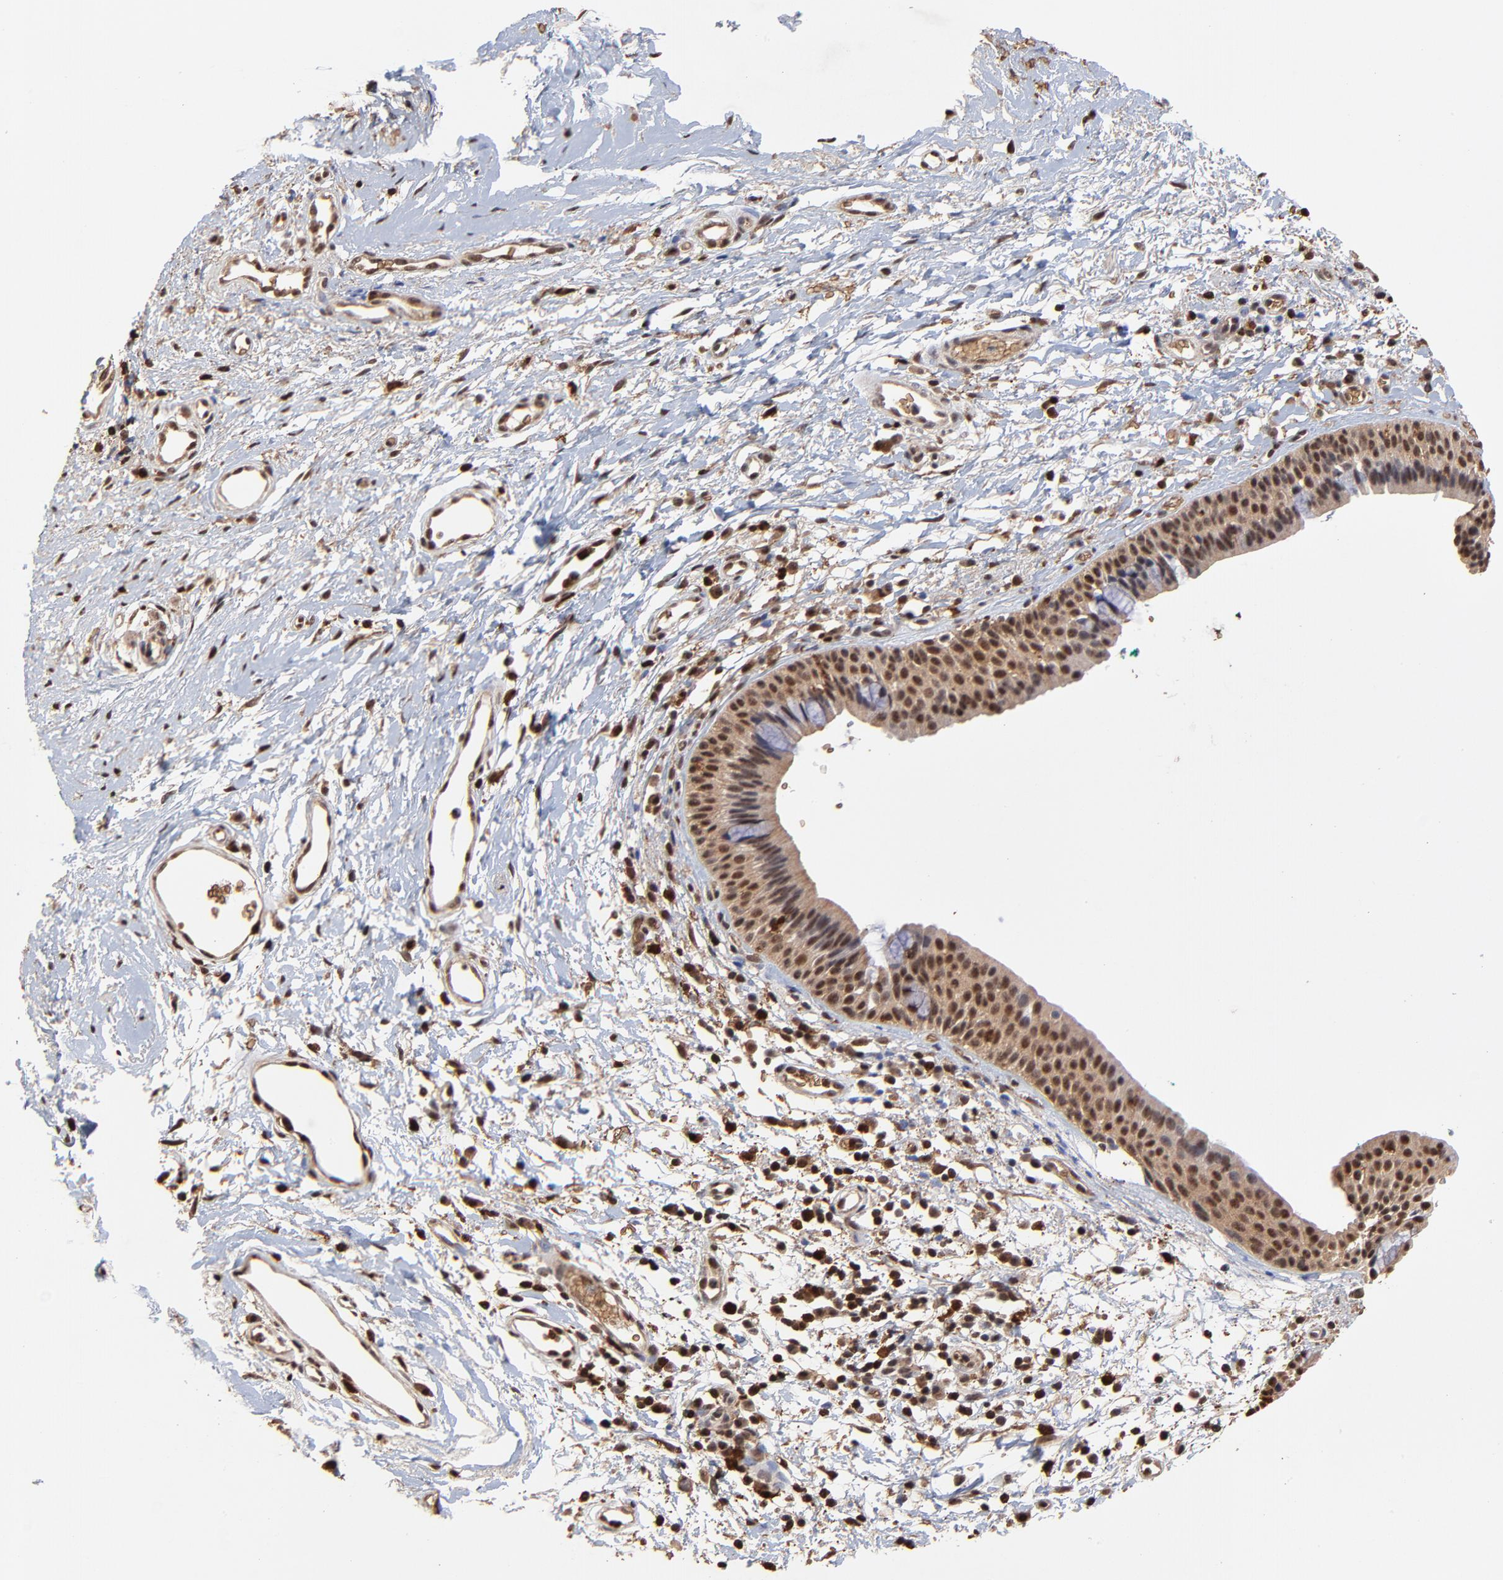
{"staining": {"intensity": "moderate", "quantity": ">75%", "location": "cytoplasmic/membranous,nuclear"}, "tissue": "nasopharynx", "cell_type": "Respiratory epithelial cells", "image_type": "normal", "snomed": [{"axis": "morphology", "description": "Normal tissue, NOS"}, {"axis": "morphology", "description": "Basal cell carcinoma"}, {"axis": "topography", "description": "Cartilage tissue"}, {"axis": "topography", "description": "Nasopharynx"}, {"axis": "topography", "description": "Oral tissue"}], "caption": "This is an image of immunohistochemistry (IHC) staining of benign nasopharynx, which shows moderate positivity in the cytoplasmic/membranous,nuclear of respiratory epithelial cells.", "gene": "CASP1", "patient": {"sex": "female", "age": 77}}